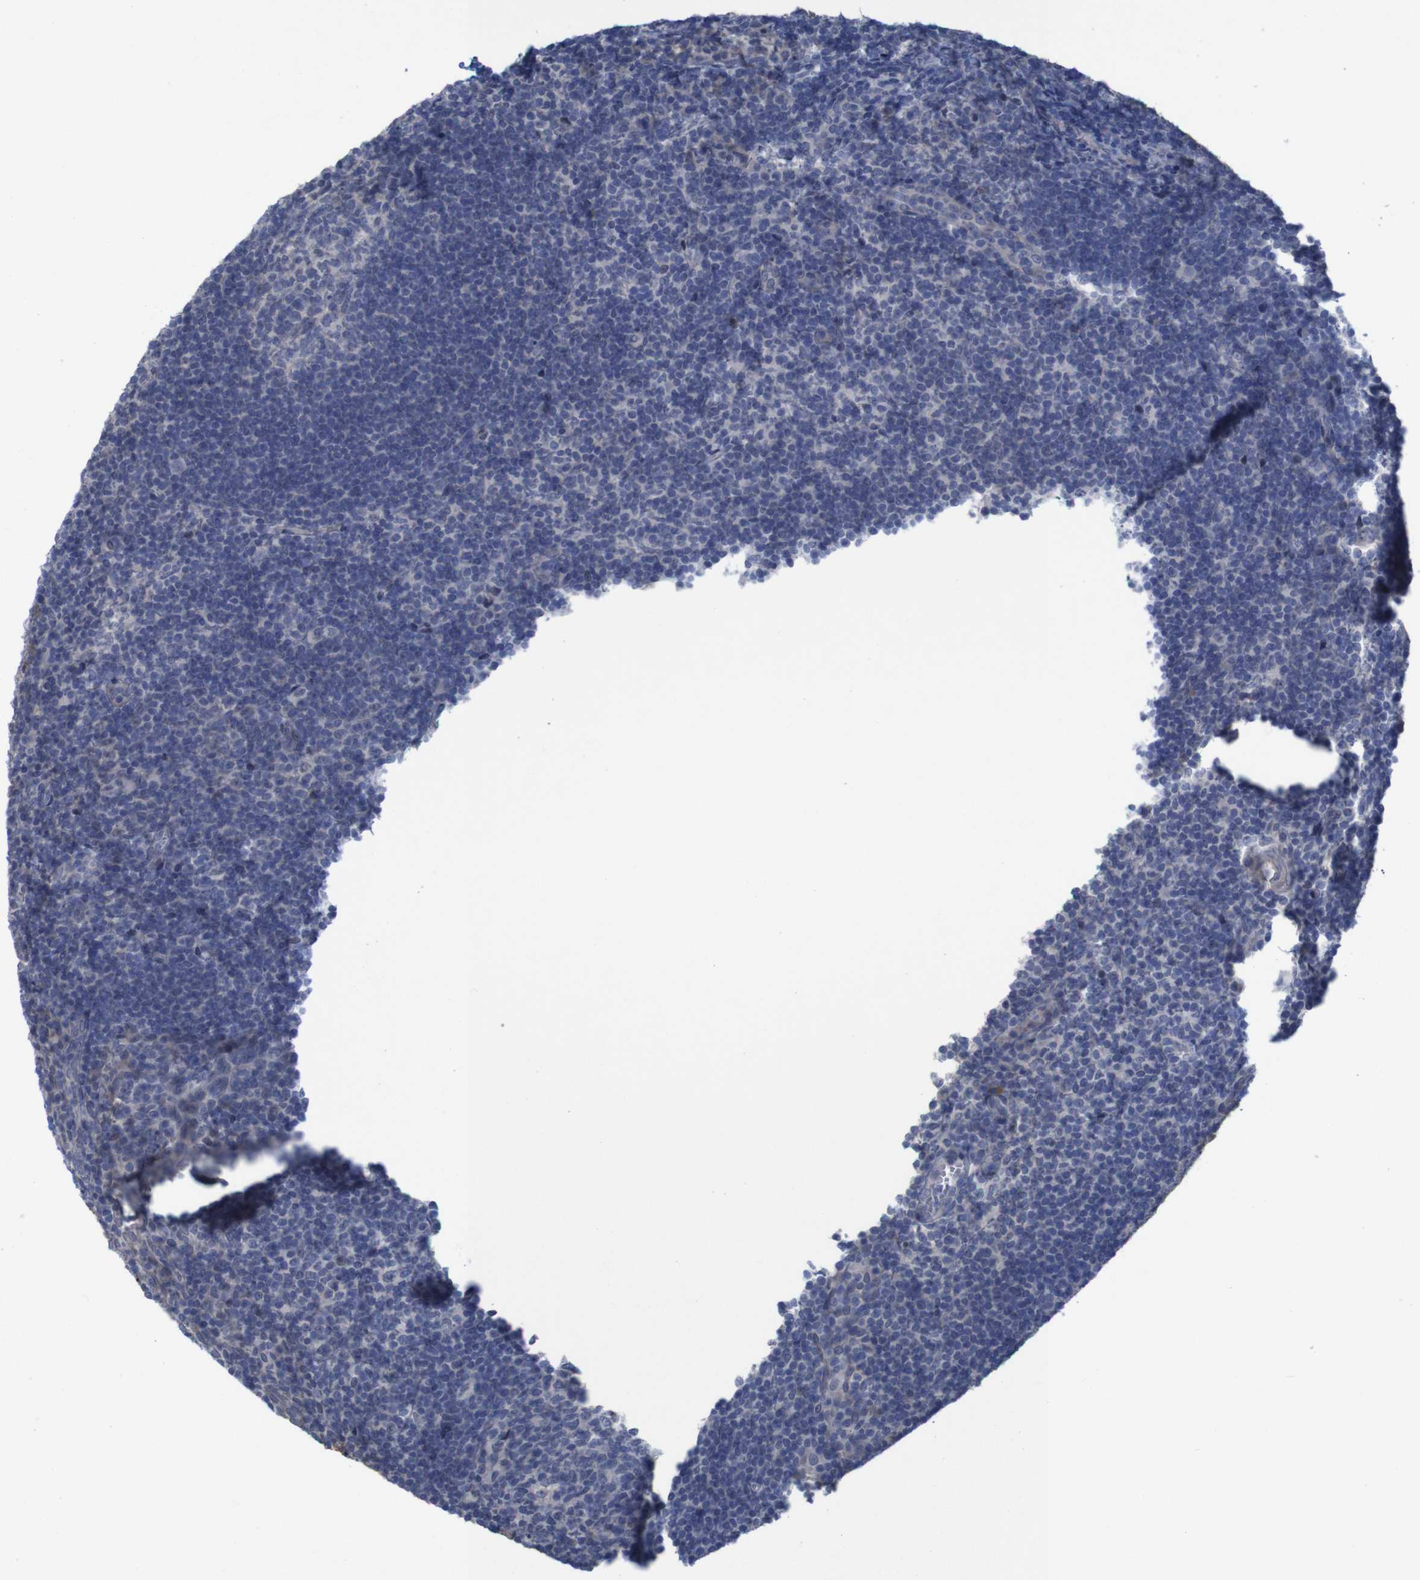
{"staining": {"intensity": "negative", "quantity": "none", "location": "none"}, "tissue": "tonsil", "cell_type": "Germinal center cells", "image_type": "normal", "snomed": [{"axis": "morphology", "description": "Normal tissue, NOS"}, {"axis": "topography", "description": "Tonsil"}], "caption": "Image shows no protein staining in germinal center cells of normal tonsil. (Immunohistochemistry (ihc), brightfield microscopy, high magnification).", "gene": "CLDN18", "patient": {"sex": "male", "age": 37}}